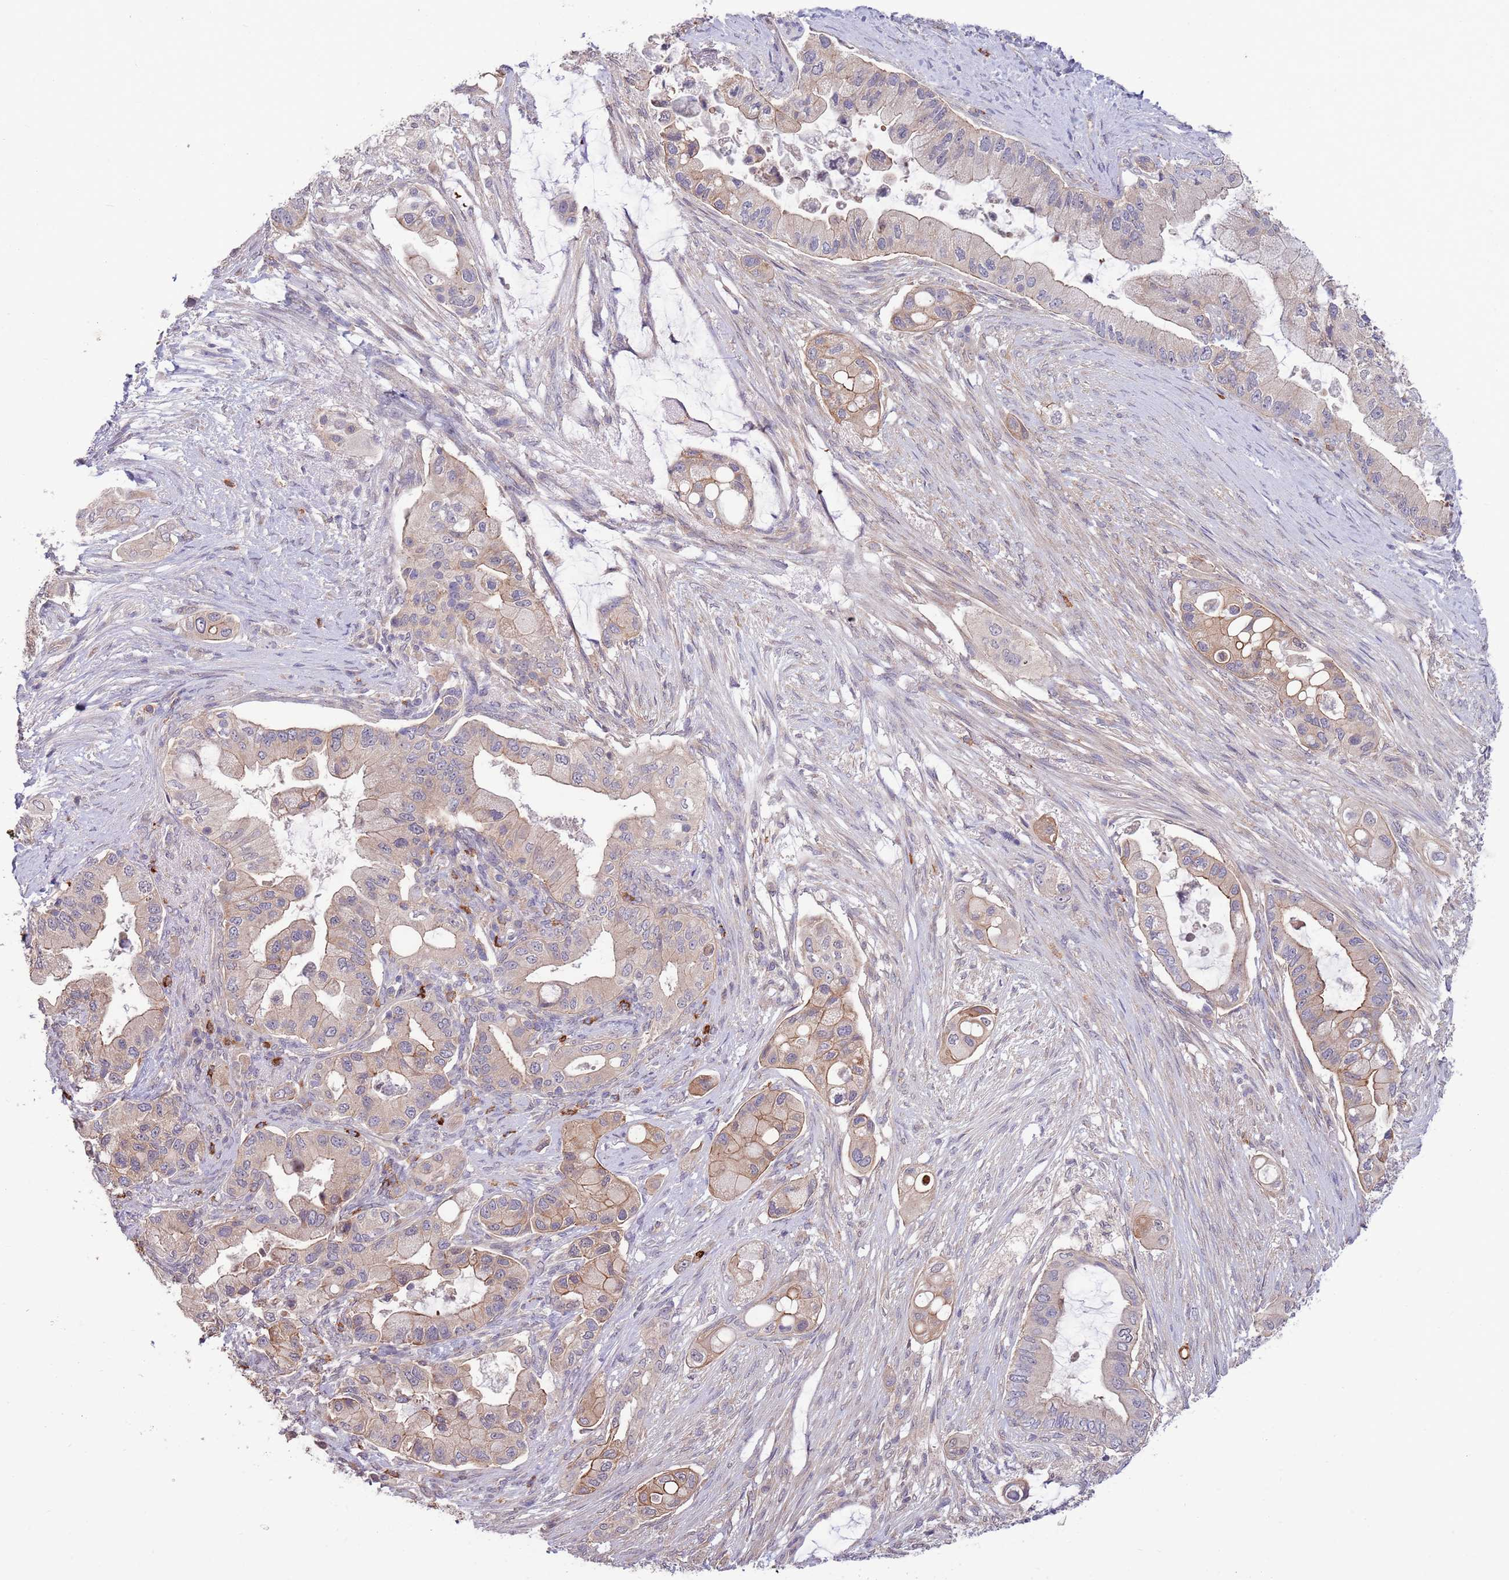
{"staining": {"intensity": "moderate", "quantity": "<25%", "location": "cytoplasmic/membranous"}, "tissue": "pancreatic cancer", "cell_type": "Tumor cells", "image_type": "cancer", "snomed": [{"axis": "morphology", "description": "Adenocarcinoma, NOS"}, {"axis": "topography", "description": "Pancreas"}], "caption": "Pancreatic cancer stained for a protein (brown) demonstrates moderate cytoplasmic/membranous positive staining in approximately <25% of tumor cells.", "gene": "MARVELD2", "patient": {"sex": "male", "age": 57}}